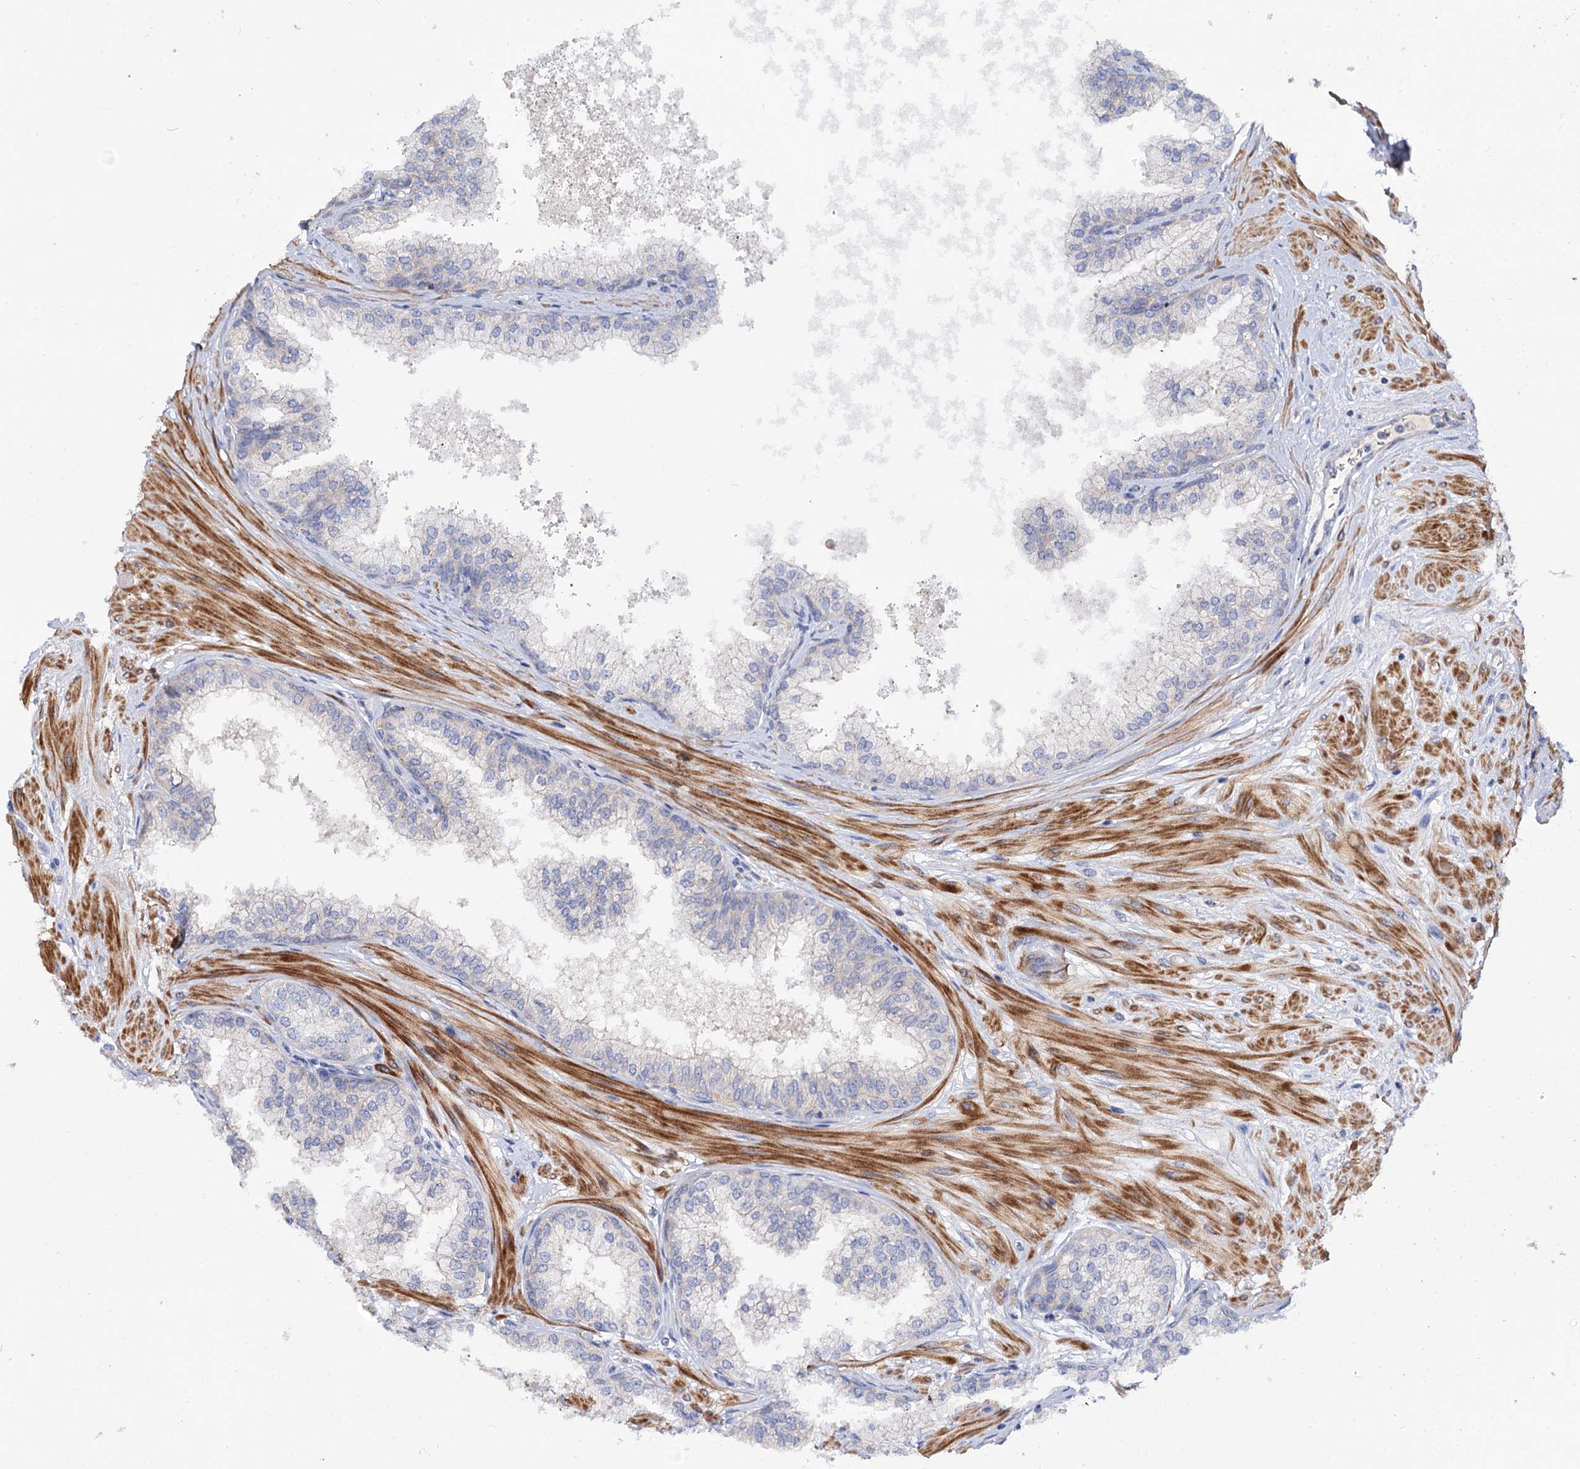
{"staining": {"intensity": "negative", "quantity": "none", "location": "none"}, "tissue": "prostate", "cell_type": "Glandular cells", "image_type": "normal", "snomed": [{"axis": "morphology", "description": "Normal tissue, NOS"}, {"axis": "topography", "description": "Prostate"}], "caption": "Immunohistochemical staining of benign human prostate demonstrates no significant positivity in glandular cells. (Stains: DAB IHC with hematoxylin counter stain, Microscopy: brightfield microscopy at high magnification).", "gene": "NUDCD2", "patient": {"sex": "male", "age": 60}}